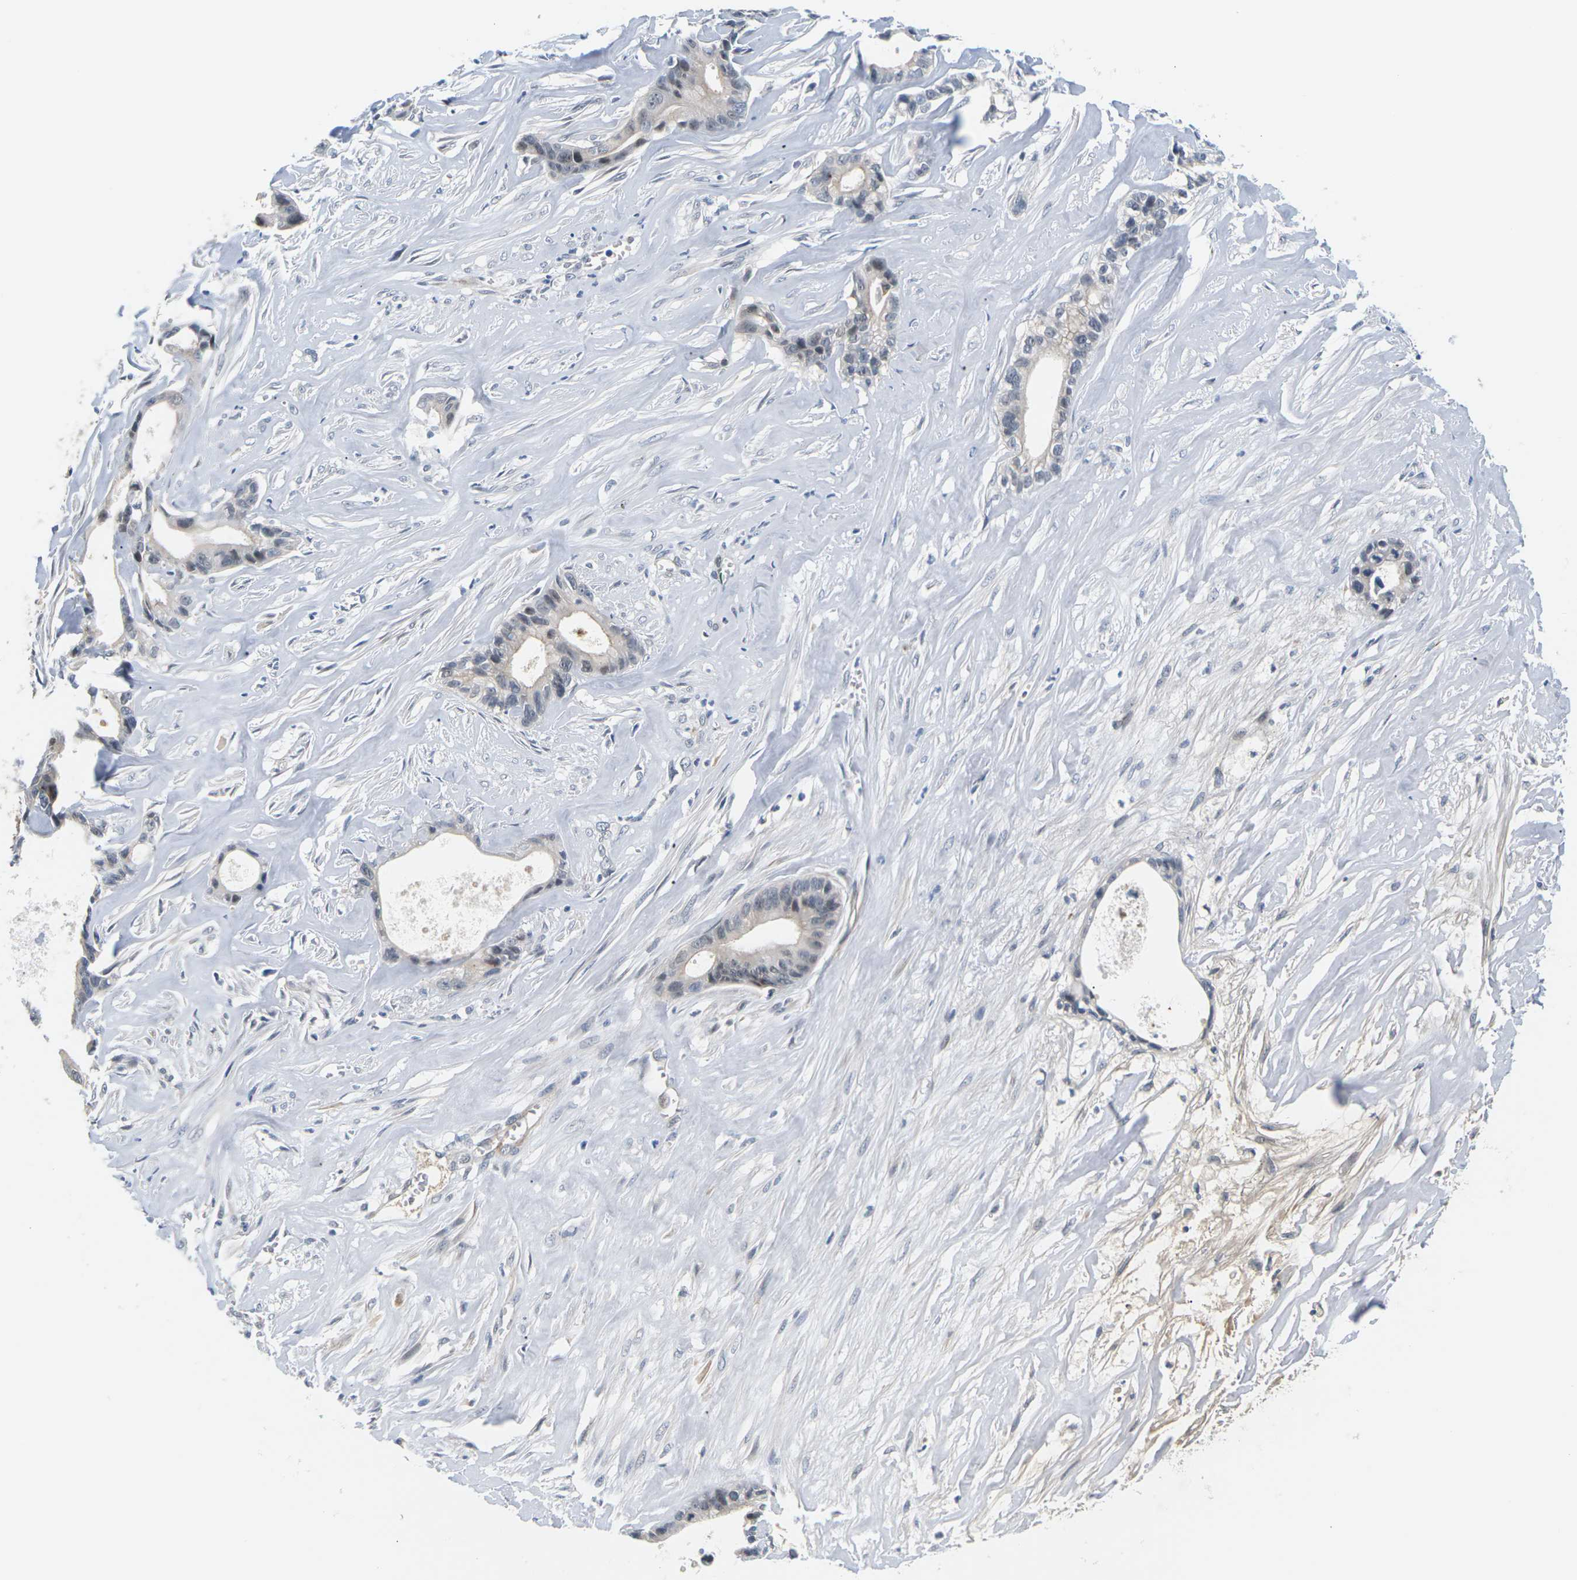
{"staining": {"intensity": "moderate", "quantity": "25%-75%", "location": "nuclear"}, "tissue": "liver cancer", "cell_type": "Tumor cells", "image_type": "cancer", "snomed": [{"axis": "morphology", "description": "Cholangiocarcinoma"}, {"axis": "topography", "description": "Liver"}], "caption": "Liver cancer stained with a protein marker demonstrates moderate staining in tumor cells.", "gene": "PKP2", "patient": {"sex": "female", "age": 55}}